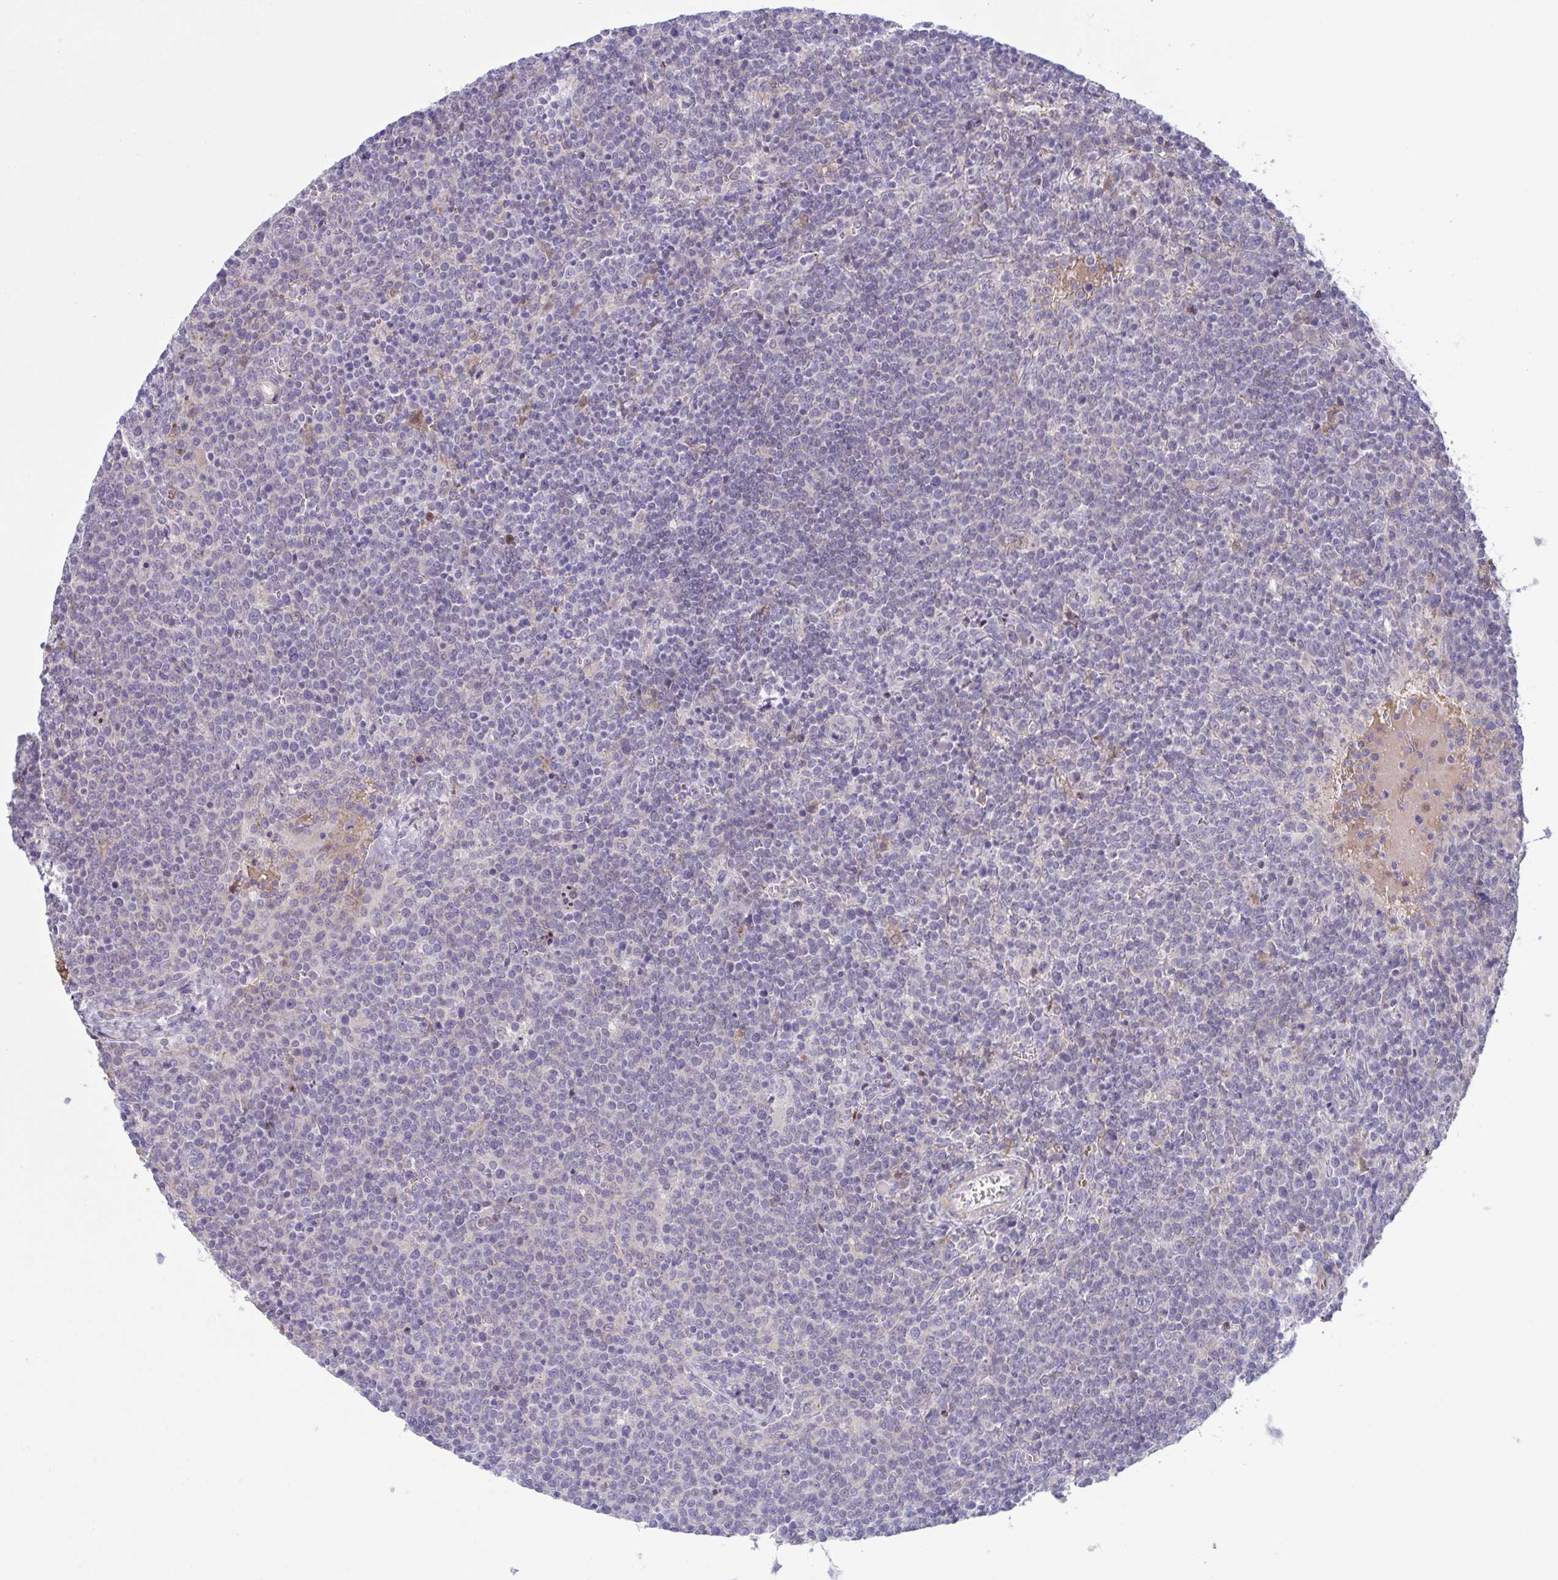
{"staining": {"intensity": "negative", "quantity": "none", "location": "none"}, "tissue": "lymphoma", "cell_type": "Tumor cells", "image_type": "cancer", "snomed": [{"axis": "morphology", "description": "Malignant lymphoma, non-Hodgkin's type, High grade"}, {"axis": "topography", "description": "Lymph node"}], "caption": "DAB immunohistochemical staining of human lymphoma reveals no significant positivity in tumor cells.", "gene": "VWC2", "patient": {"sex": "male", "age": 61}}